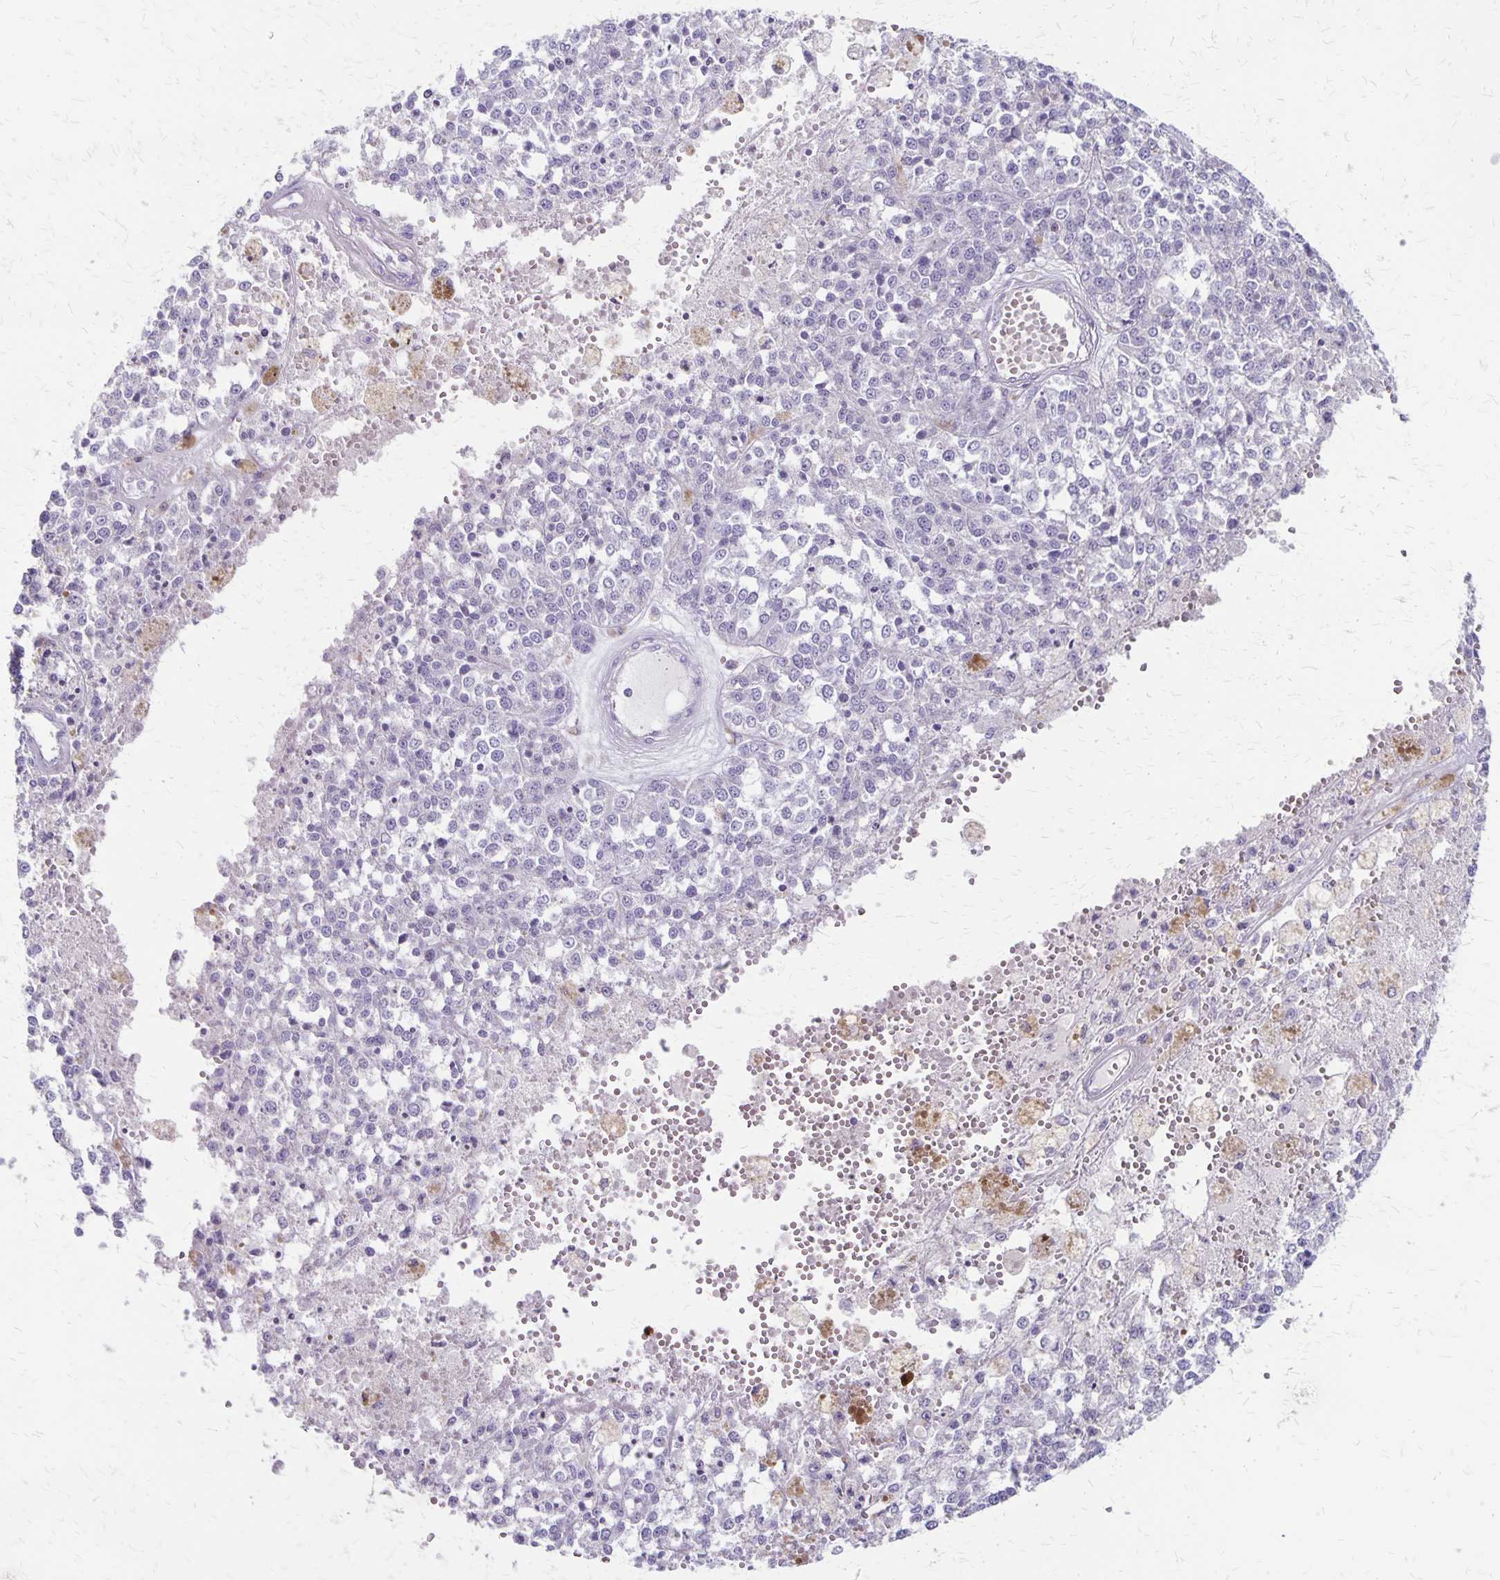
{"staining": {"intensity": "negative", "quantity": "none", "location": "none"}, "tissue": "melanoma", "cell_type": "Tumor cells", "image_type": "cancer", "snomed": [{"axis": "morphology", "description": "Malignant melanoma, Metastatic site"}, {"axis": "topography", "description": "Lymph node"}], "caption": "A histopathology image of malignant melanoma (metastatic site) stained for a protein reveals no brown staining in tumor cells.", "gene": "HOMER1", "patient": {"sex": "female", "age": 64}}